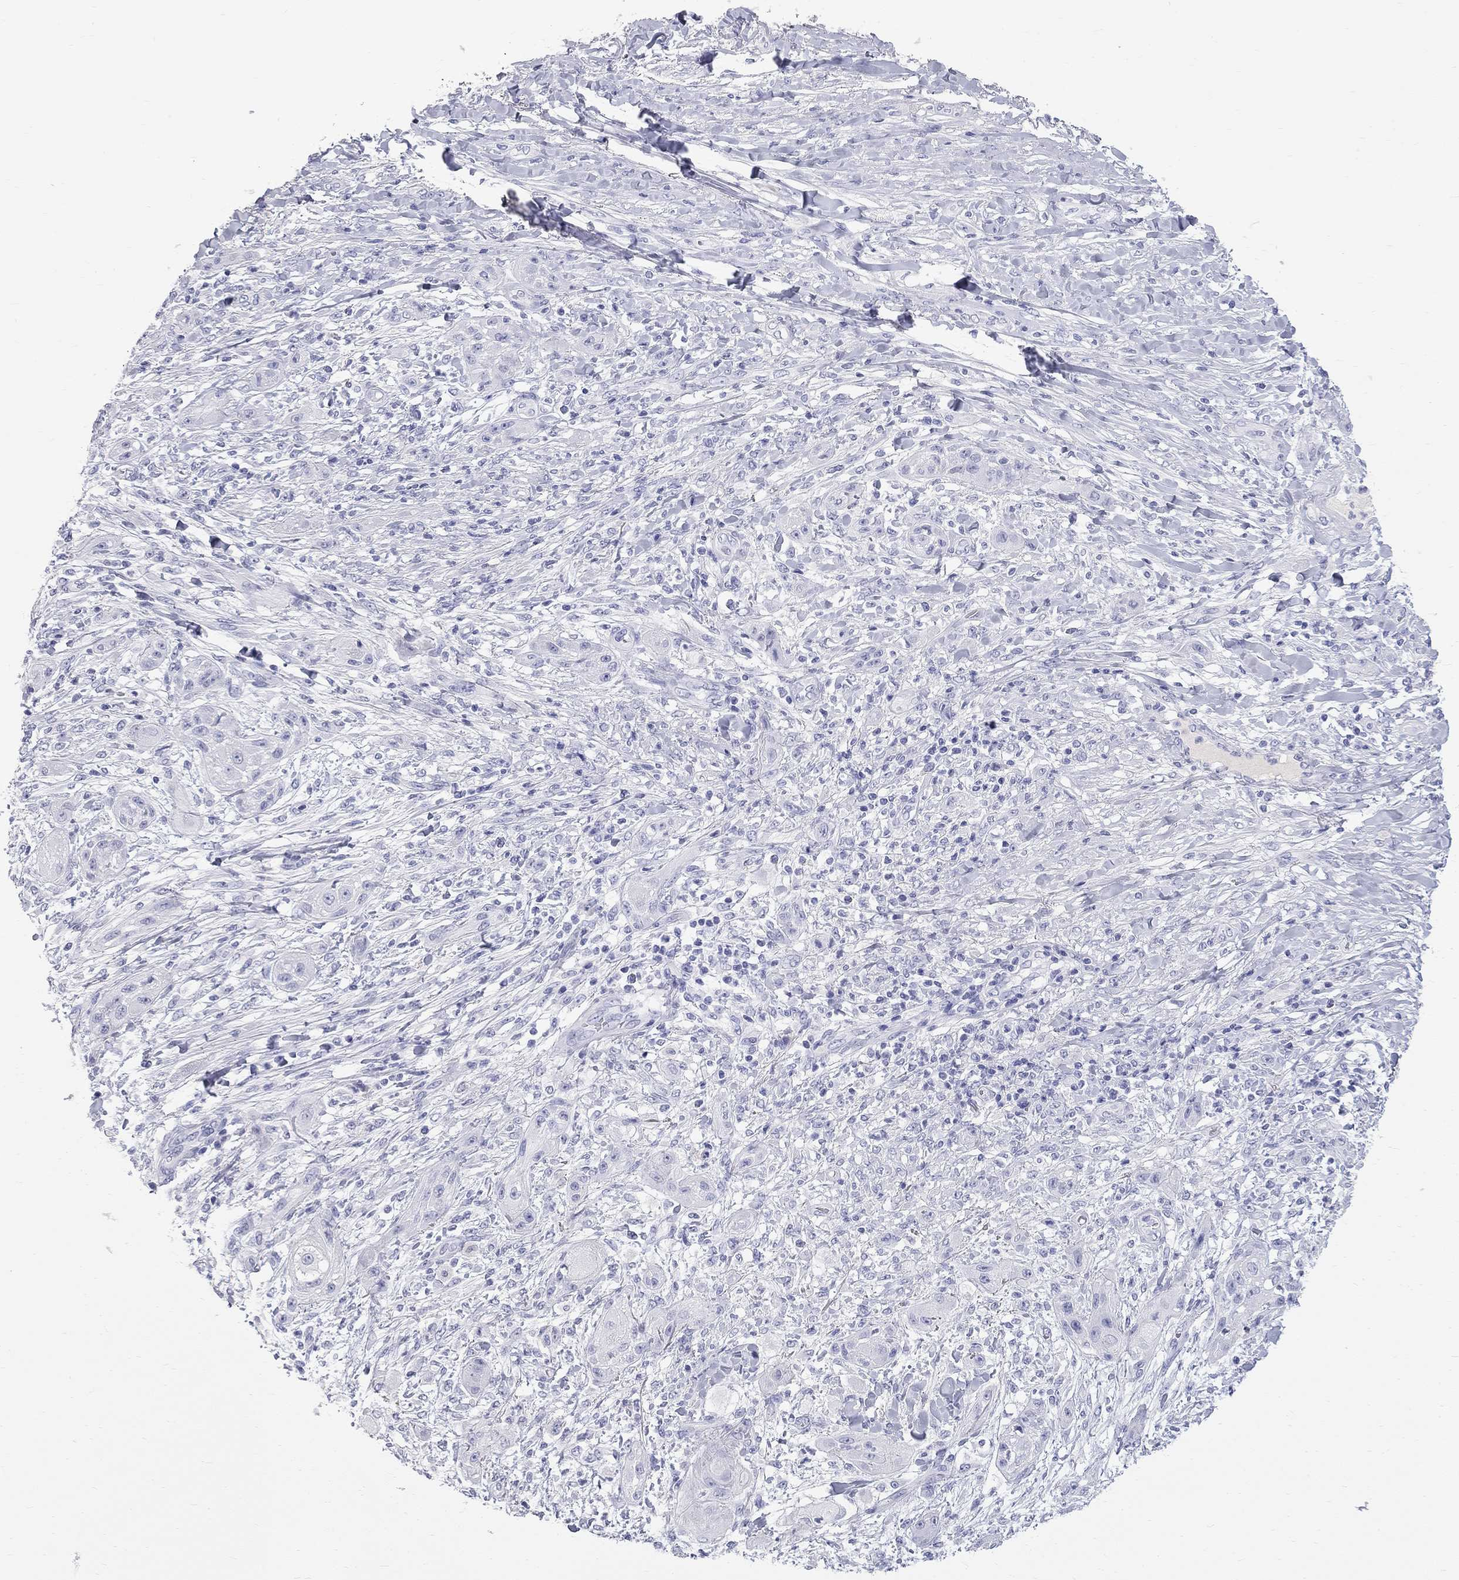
{"staining": {"intensity": "negative", "quantity": "none", "location": "none"}, "tissue": "skin cancer", "cell_type": "Tumor cells", "image_type": "cancer", "snomed": [{"axis": "morphology", "description": "Squamous cell carcinoma, NOS"}, {"axis": "topography", "description": "Skin"}], "caption": "DAB immunohistochemical staining of human skin cancer demonstrates no significant staining in tumor cells. (Brightfield microscopy of DAB (3,3'-diaminobenzidine) IHC at high magnification).", "gene": "PHOX2B", "patient": {"sex": "male", "age": 62}}